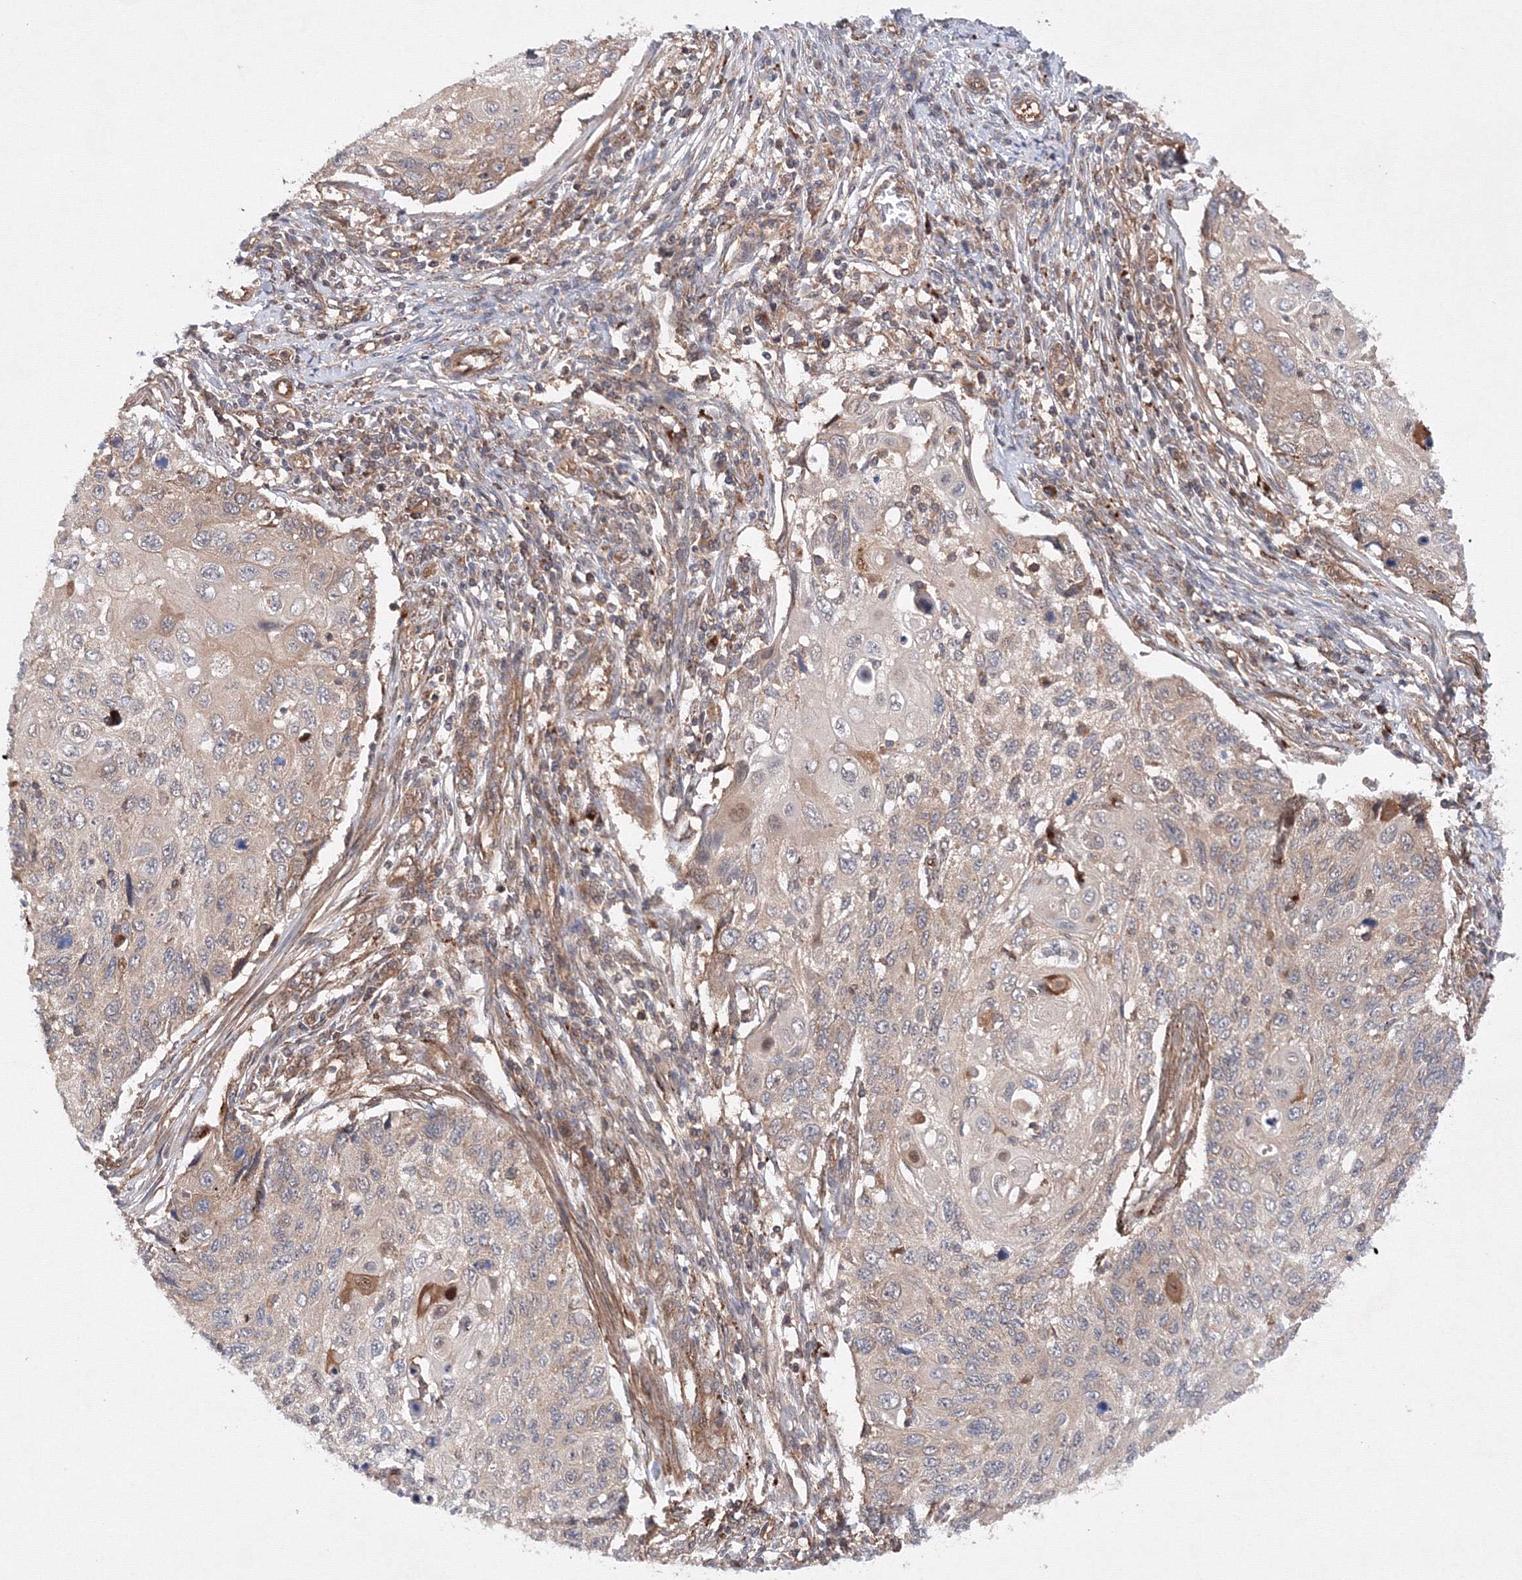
{"staining": {"intensity": "weak", "quantity": "<25%", "location": "cytoplasmic/membranous"}, "tissue": "cervical cancer", "cell_type": "Tumor cells", "image_type": "cancer", "snomed": [{"axis": "morphology", "description": "Squamous cell carcinoma, NOS"}, {"axis": "topography", "description": "Cervix"}], "caption": "Human cervical squamous cell carcinoma stained for a protein using immunohistochemistry reveals no positivity in tumor cells.", "gene": "DCTD", "patient": {"sex": "female", "age": 70}}